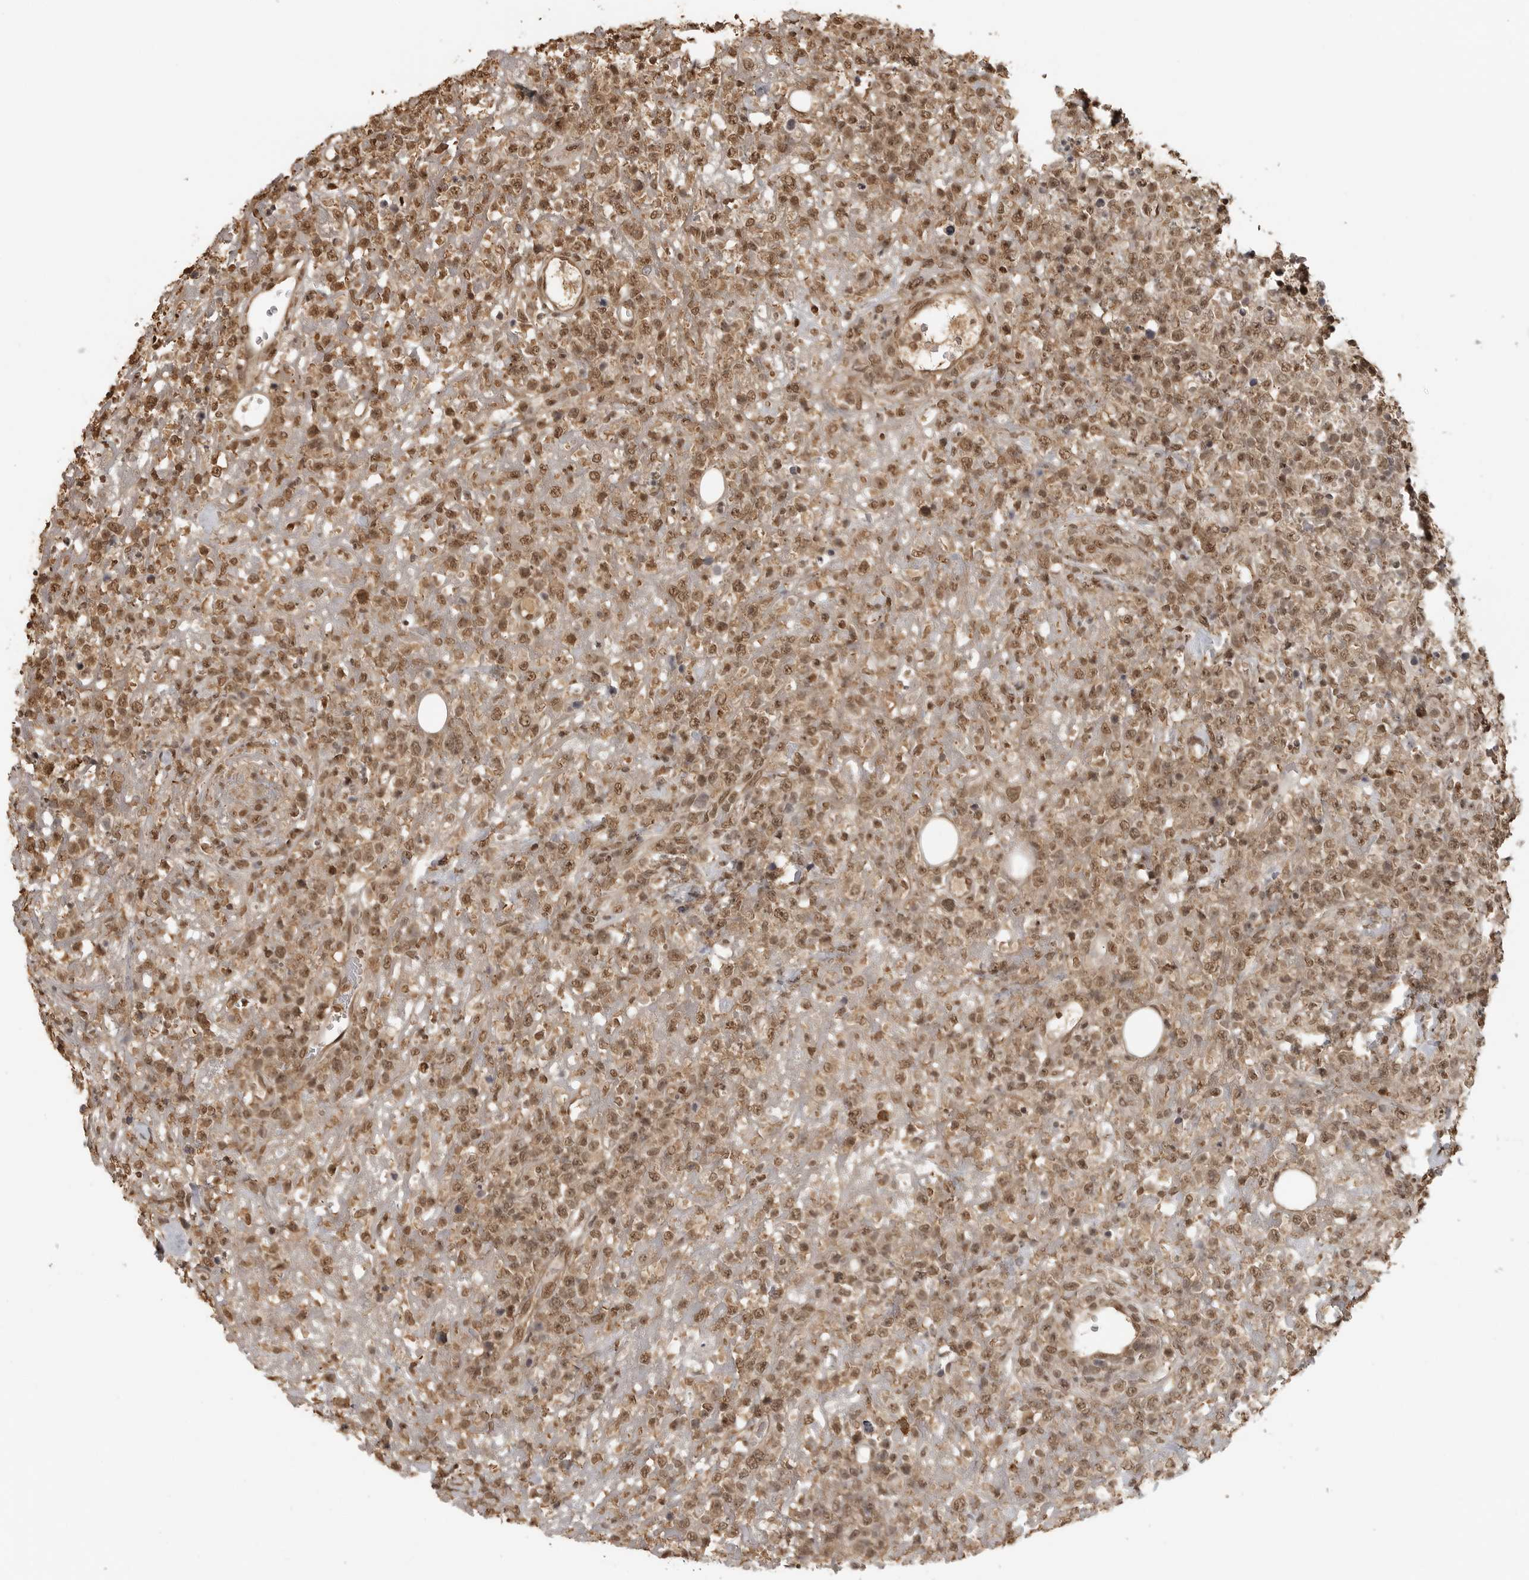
{"staining": {"intensity": "moderate", "quantity": ">75%", "location": "nuclear"}, "tissue": "lymphoma", "cell_type": "Tumor cells", "image_type": "cancer", "snomed": [{"axis": "morphology", "description": "Malignant lymphoma, non-Hodgkin's type, High grade"}, {"axis": "topography", "description": "Colon"}], "caption": "The image reveals immunohistochemical staining of malignant lymphoma, non-Hodgkin's type (high-grade). There is moderate nuclear staining is identified in approximately >75% of tumor cells.", "gene": "CLOCK", "patient": {"sex": "female", "age": 53}}